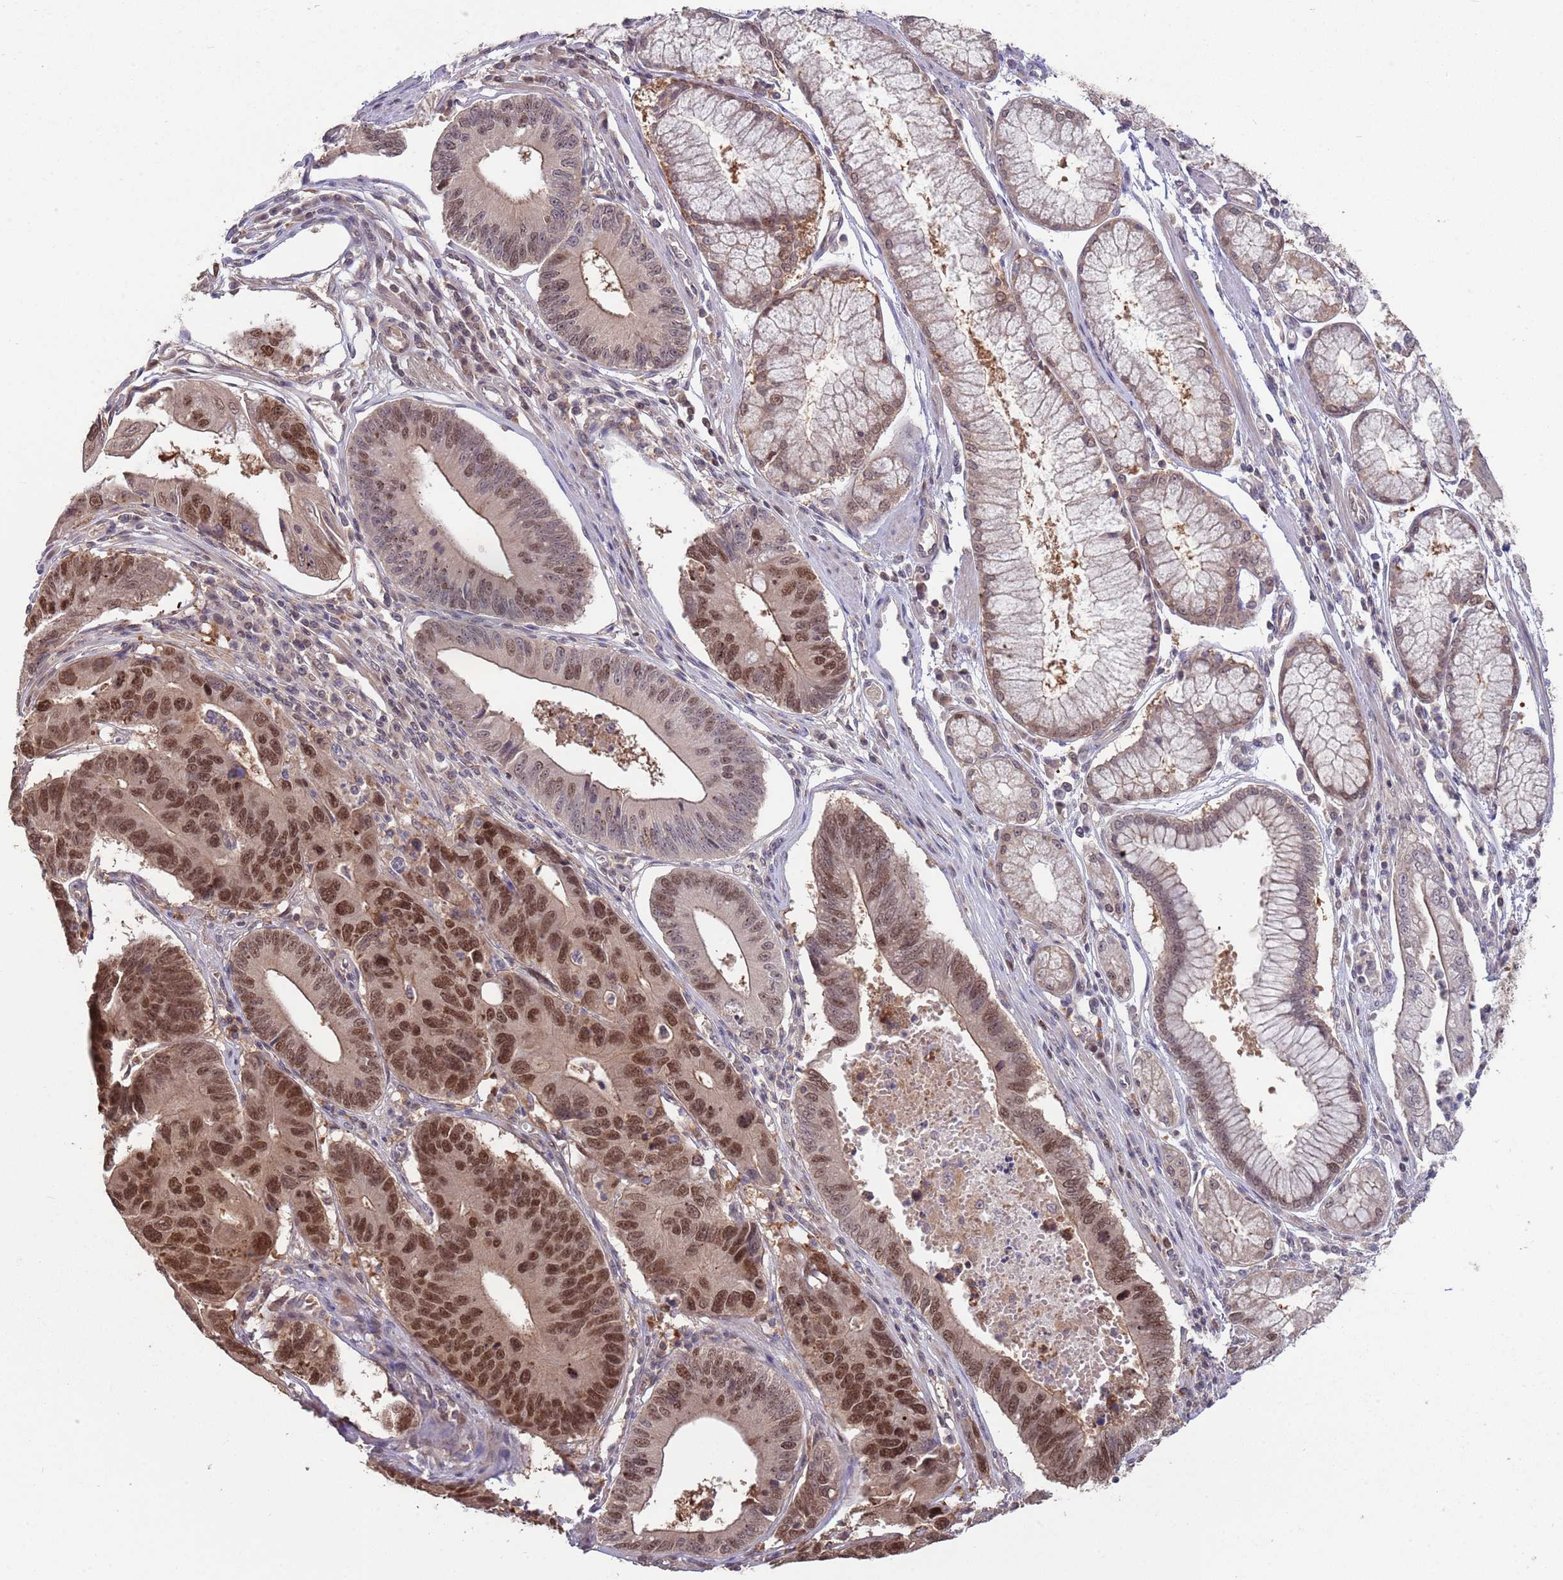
{"staining": {"intensity": "strong", "quantity": ">75%", "location": "nuclear"}, "tissue": "stomach cancer", "cell_type": "Tumor cells", "image_type": "cancer", "snomed": [{"axis": "morphology", "description": "Adenocarcinoma, NOS"}, {"axis": "topography", "description": "Stomach"}], "caption": "Adenocarcinoma (stomach) tissue shows strong nuclear expression in approximately >75% of tumor cells", "gene": "SALL1", "patient": {"sex": "male", "age": 59}}